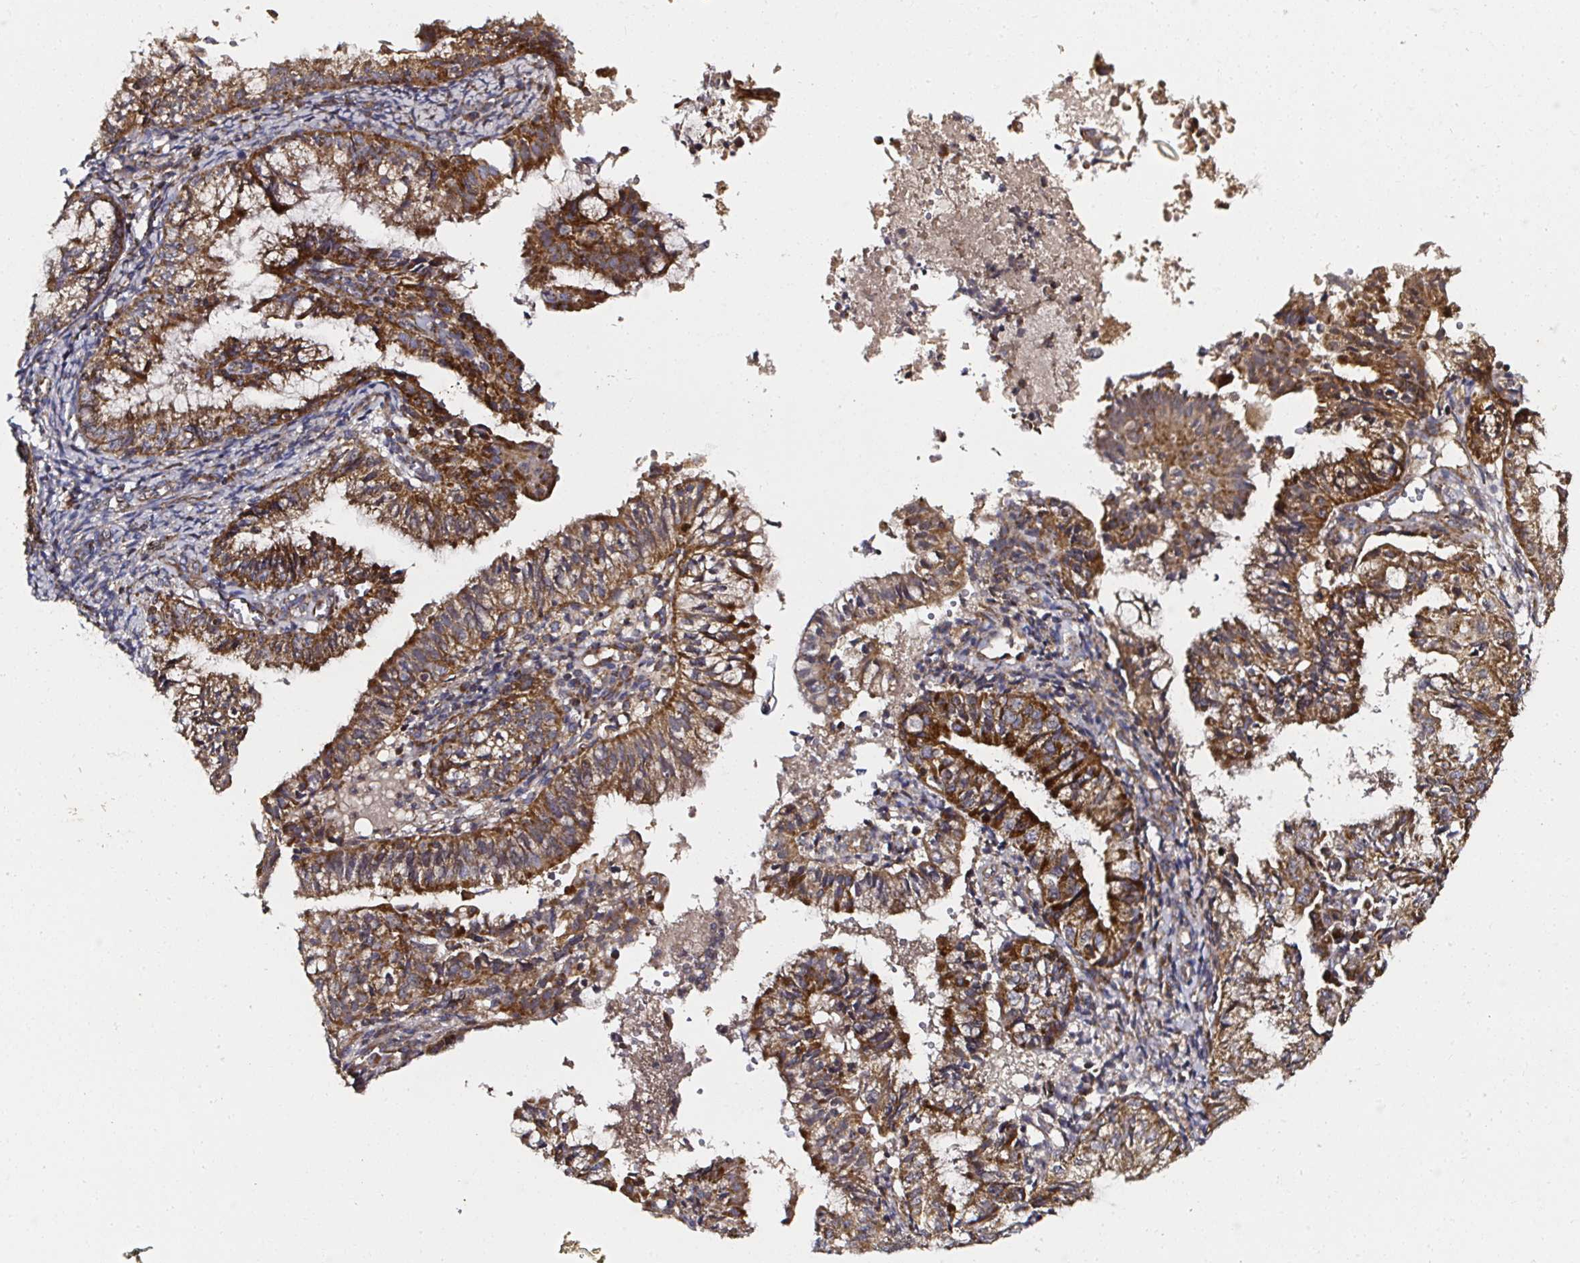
{"staining": {"intensity": "strong", "quantity": ">75%", "location": "cytoplasmic/membranous"}, "tissue": "endometrial cancer", "cell_type": "Tumor cells", "image_type": "cancer", "snomed": [{"axis": "morphology", "description": "Adenocarcinoma, NOS"}, {"axis": "topography", "description": "Endometrium"}], "caption": "A photomicrograph of human adenocarcinoma (endometrial) stained for a protein reveals strong cytoplasmic/membranous brown staining in tumor cells. (DAB IHC with brightfield microscopy, high magnification).", "gene": "ATAD3B", "patient": {"sex": "female", "age": 55}}